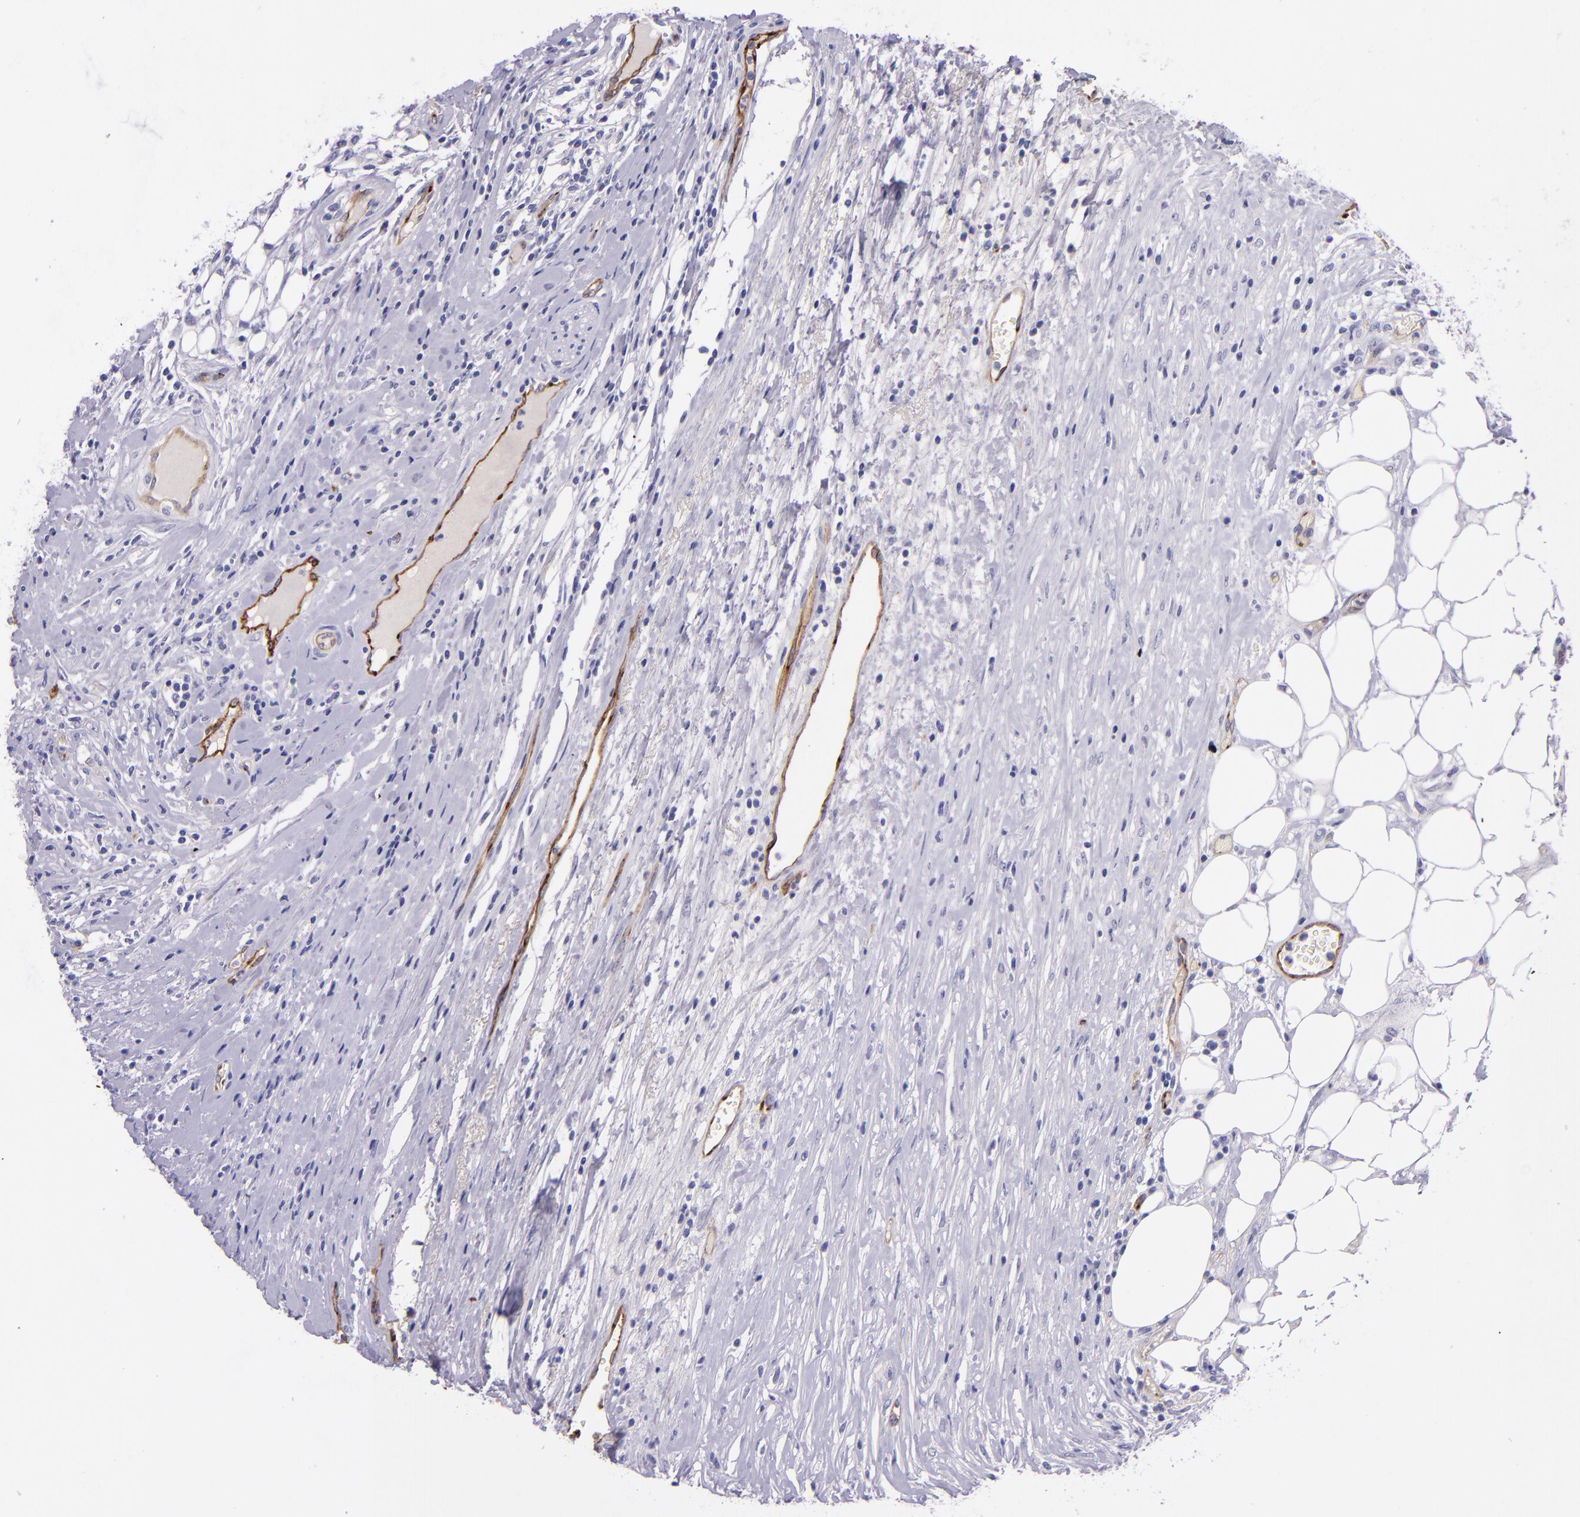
{"staining": {"intensity": "negative", "quantity": "none", "location": "none"}, "tissue": "colorectal cancer", "cell_type": "Tumor cells", "image_type": "cancer", "snomed": [{"axis": "morphology", "description": "Adenocarcinoma, NOS"}, {"axis": "topography", "description": "Colon"}], "caption": "IHC micrograph of human colorectal cancer stained for a protein (brown), which exhibits no staining in tumor cells. (Stains: DAB IHC with hematoxylin counter stain, Microscopy: brightfield microscopy at high magnification).", "gene": "NOS3", "patient": {"sex": "female", "age": 53}}